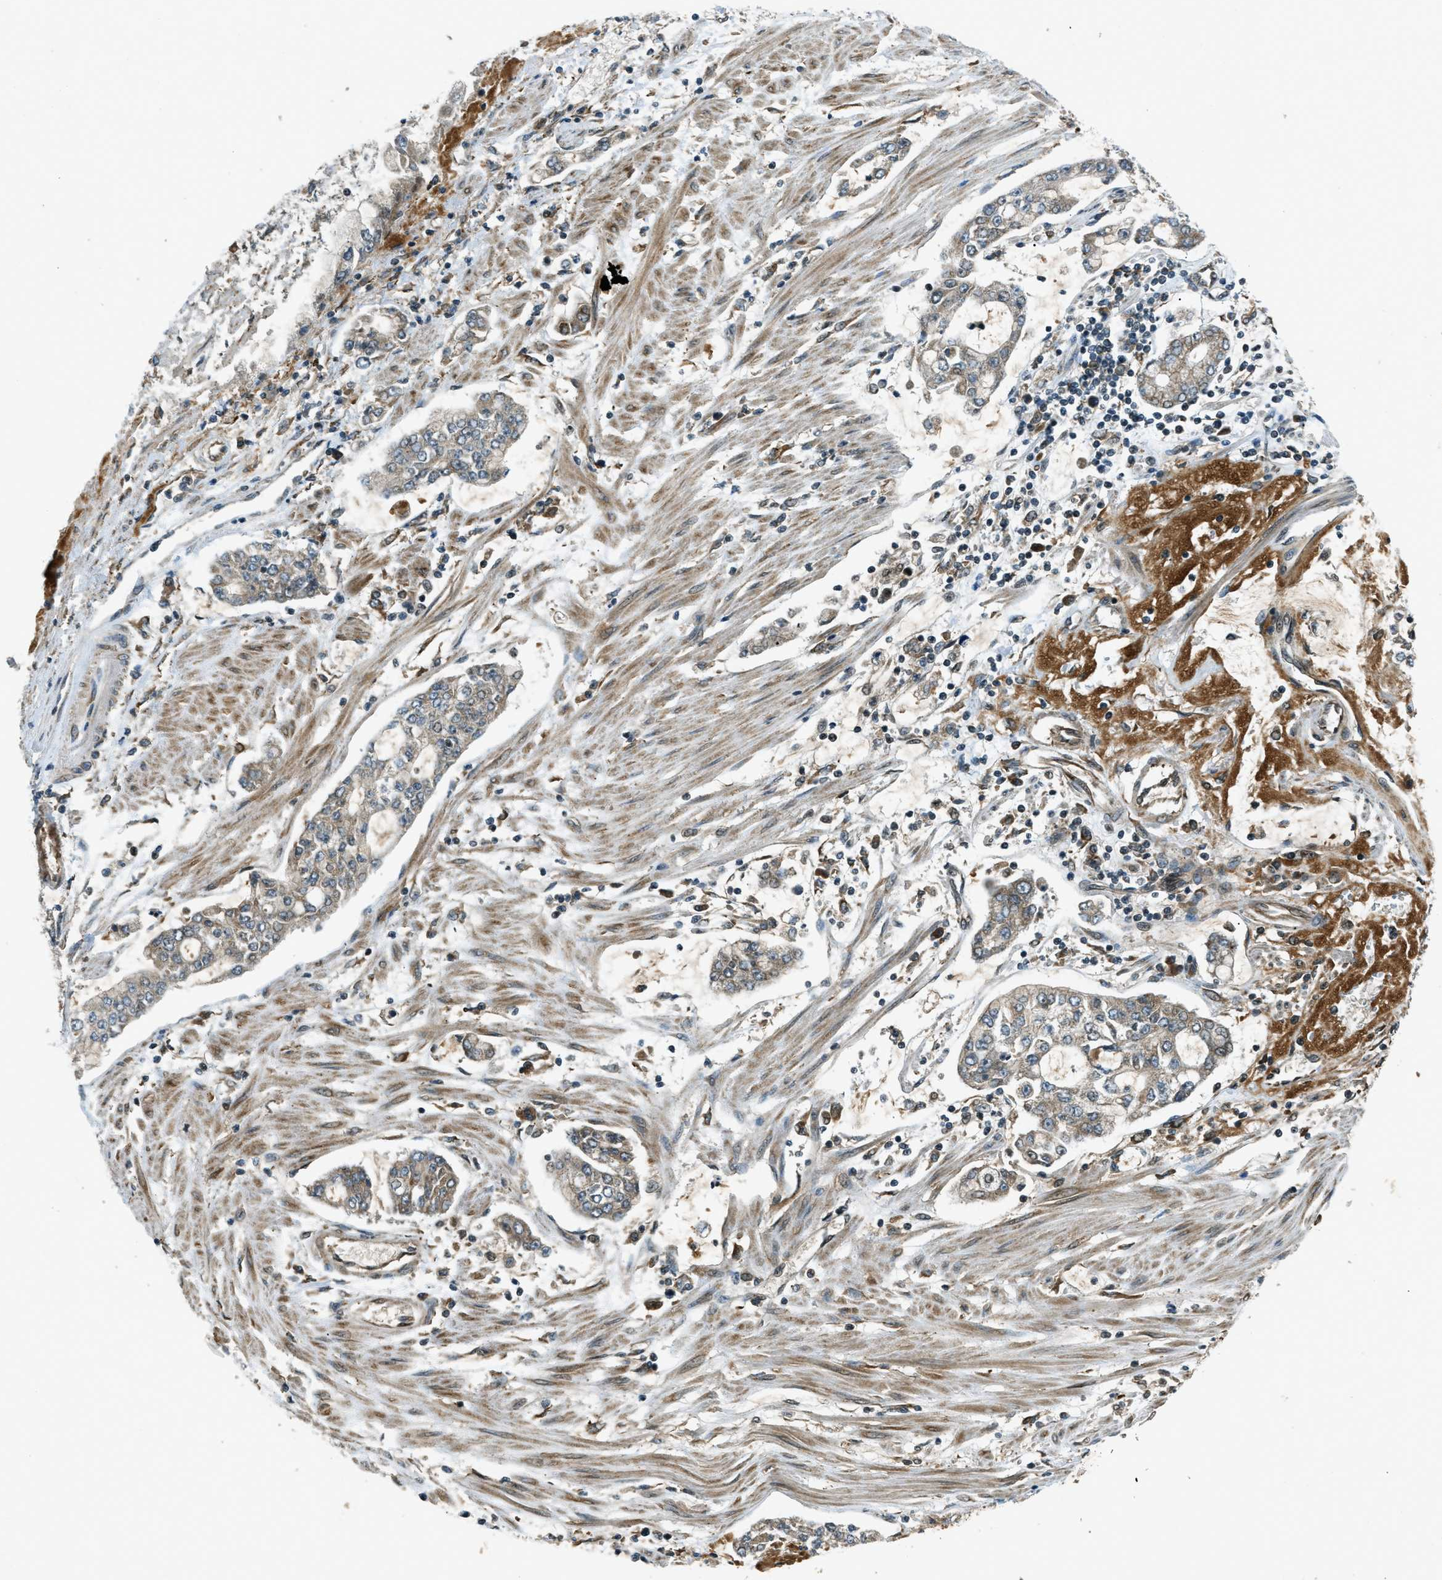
{"staining": {"intensity": "weak", "quantity": "<25%", "location": "cytoplasmic/membranous"}, "tissue": "stomach cancer", "cell_type": "Tumor cells", "image_type": "cancer", "snomed": [{"axis": "morphology", "description": "Adenocarcinoma, NOS"}, {"axis": "topography", "description": "Stomach"}], "caption": "DAB (3,3'-diaminobenzidine) immunohistochemical staining of human stomach cancer (adenocarcinoma) shows no significant expression in tumor cells.", "gene": "EIF2AK3", "patient": {"sex": "male", "age": 76}}